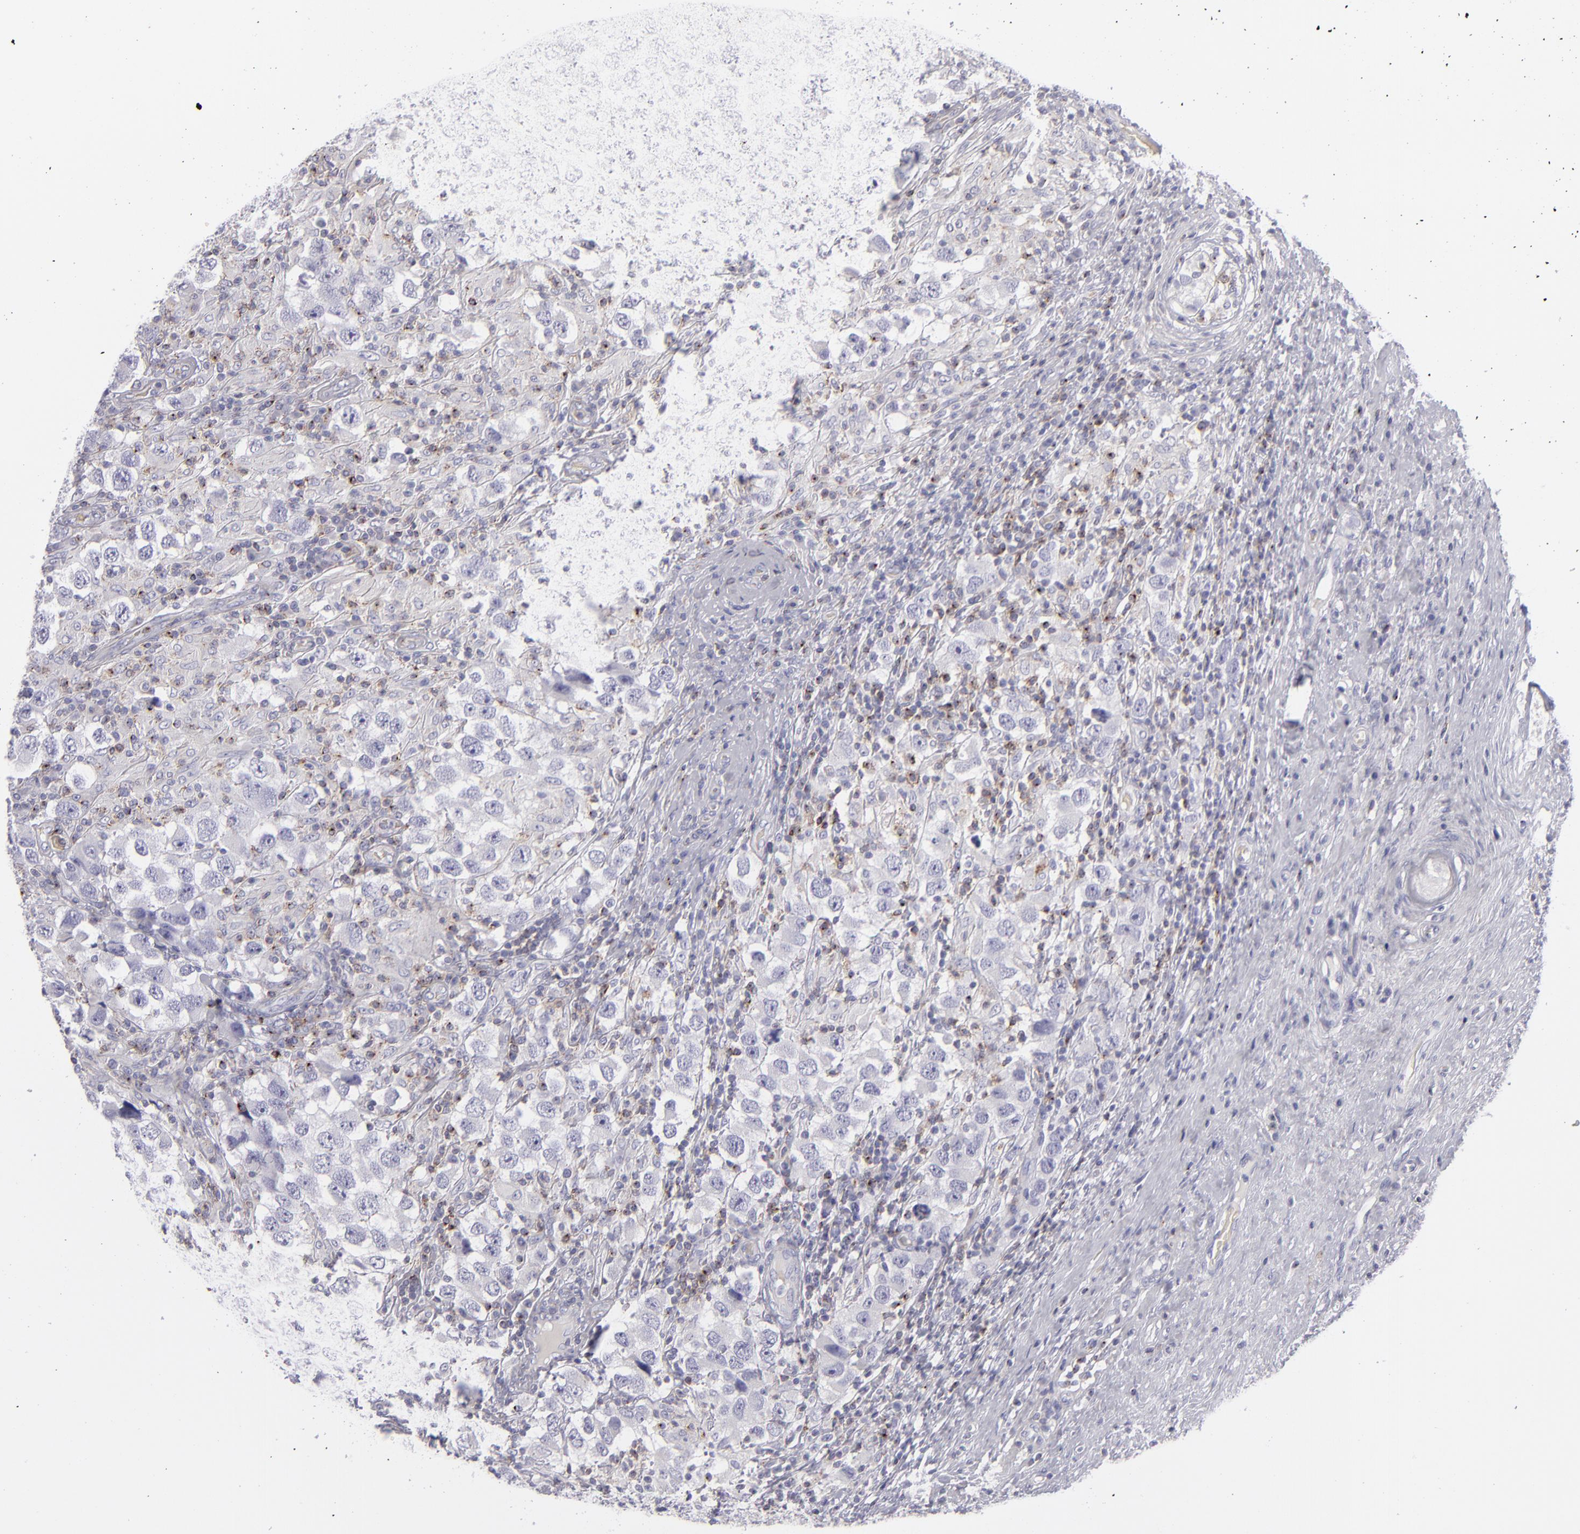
{"staining": {"intensity": "negative", "quantity": "none", "location": "none"}, "tissue": "testis cancer", "cell_type": "Tumor cells", "image_type": "cancer", "snomed": [{"axis": "morphology", "description": "Carcinoma, Embryonal, NOS"}, {"axis": "topography", "description": "Testis"}], "caption": "Immunohistochemistry (IHC) image of neoplastic tissue: human testis cancer (embryonal carcinoma) stained with DAB (3,3'-diaminobenzidine) exhibits no significant protein expression in tumor cells. (DAB (3,3'-diaminobenzidine) IHC visualized using brightfield microscopy, high magnification).", "gene": "CD2", "patient": {"sex": "male", "age": 21}}